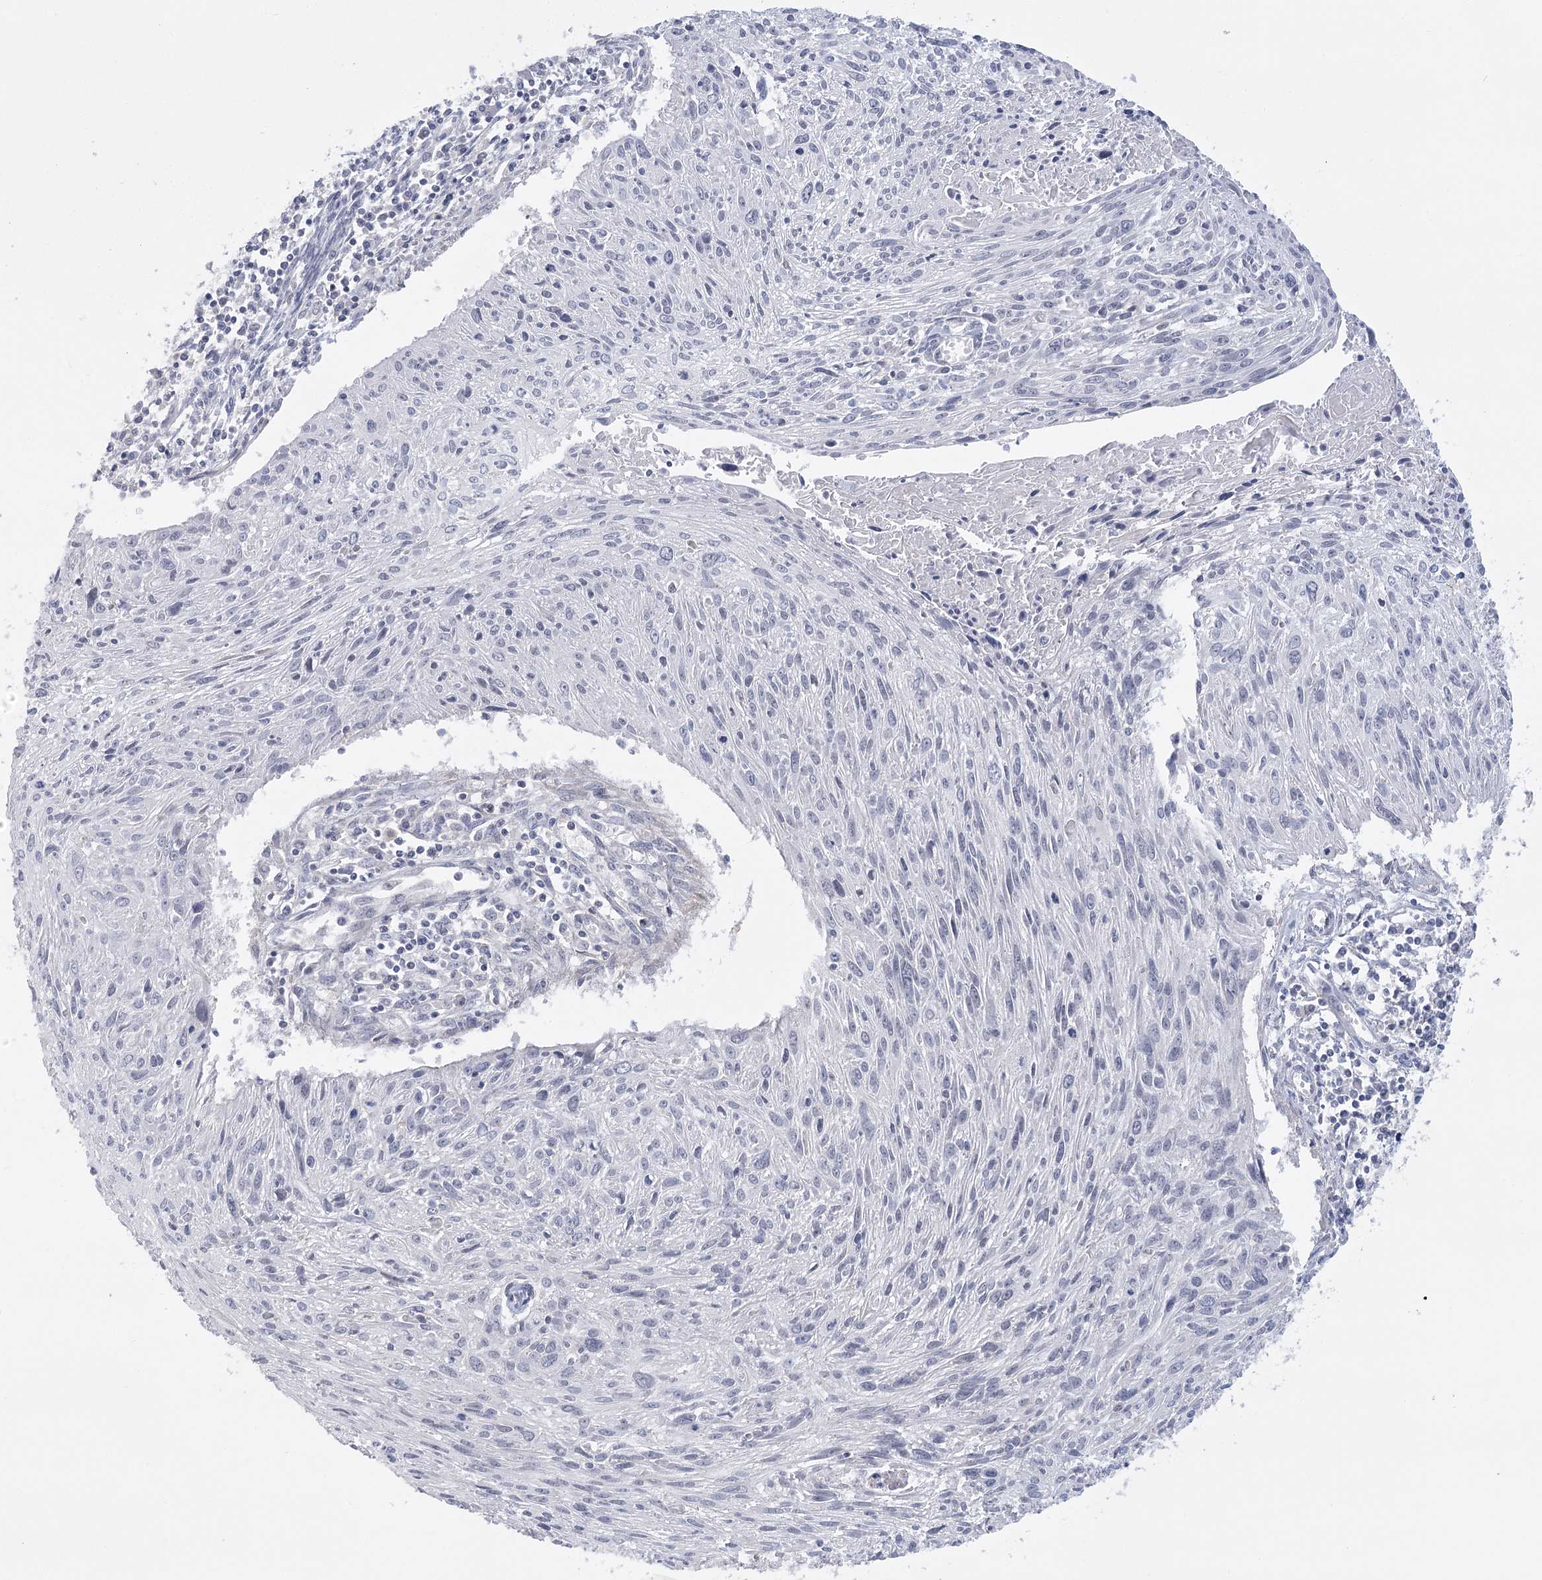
{"staining": {"intensity": "negative", "quantity": "none", "location": "none"}, "tissue": "cervical cancer", "cell_type": "Tumor cells", "image_type": "cancer", "snomed": [{"axis": "morphology", "description": "Squamous cell carcinoma, NOS"}, {"axis": "topography", "description": "Cervix"}], "caption": "This is an IHC image of cervical cancer (squamous cell carcinoma). There is no staining in tumor cells.", "gene": "FAM76B", "patient": {"sex": "female", "age": 51}}